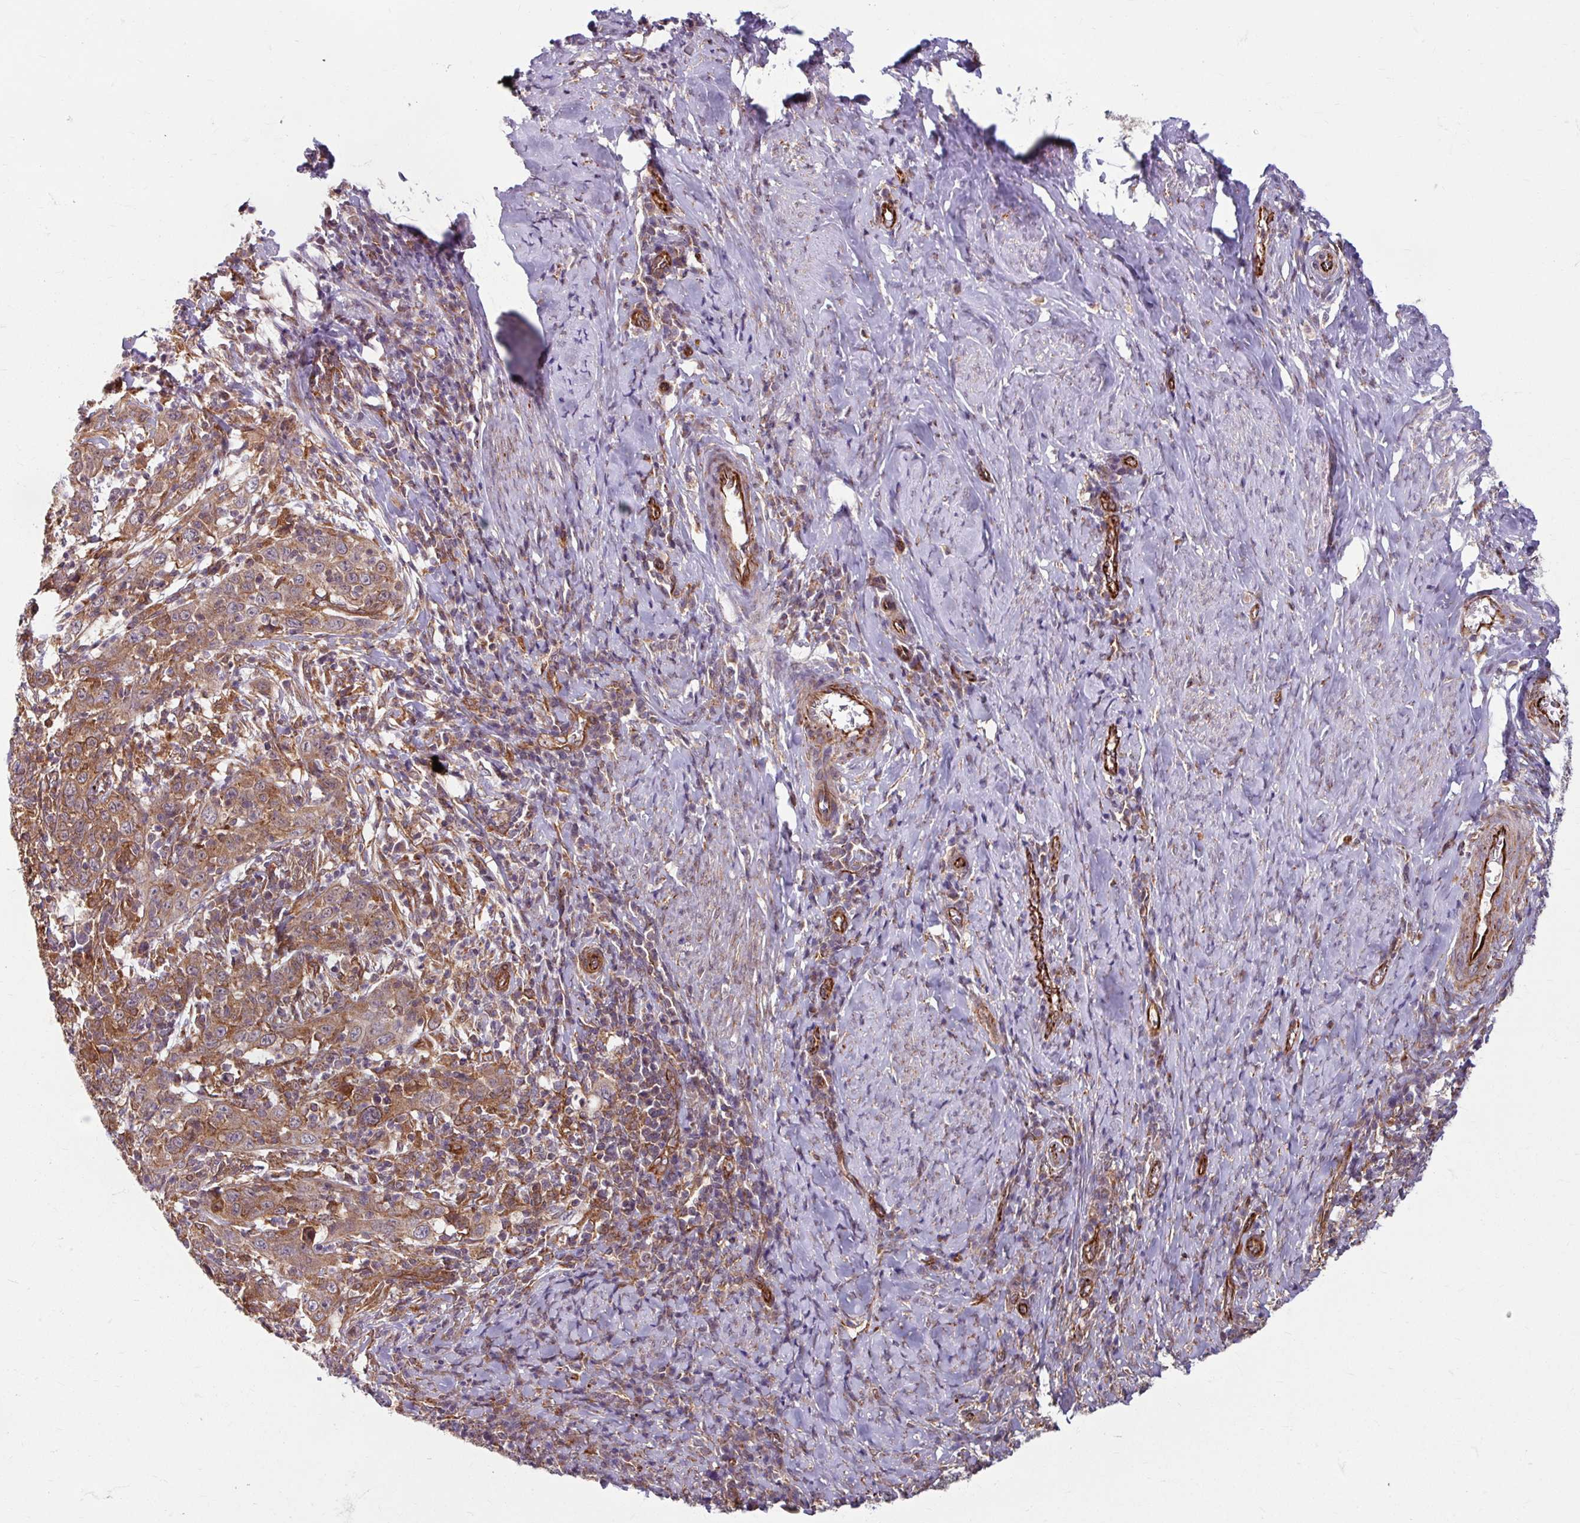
{"staining": {"intensity": "moderate", "quantity": ">75%", "location": "cytoplasmic/membranous"}, "tissue": "cervical cancer", "cell_type": "Tumor cells", "image_type": "cancer", "snomed": [{"axis": "morphology", "description": "Squamous cell carcinoma, NOS"}, {"axis": "topography", "description": "Cervix"}], "caption": "Immunohistochemical staining of squamous cell carcinoma (cervical) displays moderate cytoplasmic/membranous protein positivity in approximately >75% of tumor cells.", "gene": "DAAM2", "patient": {"sex": "female", "age": 46}}